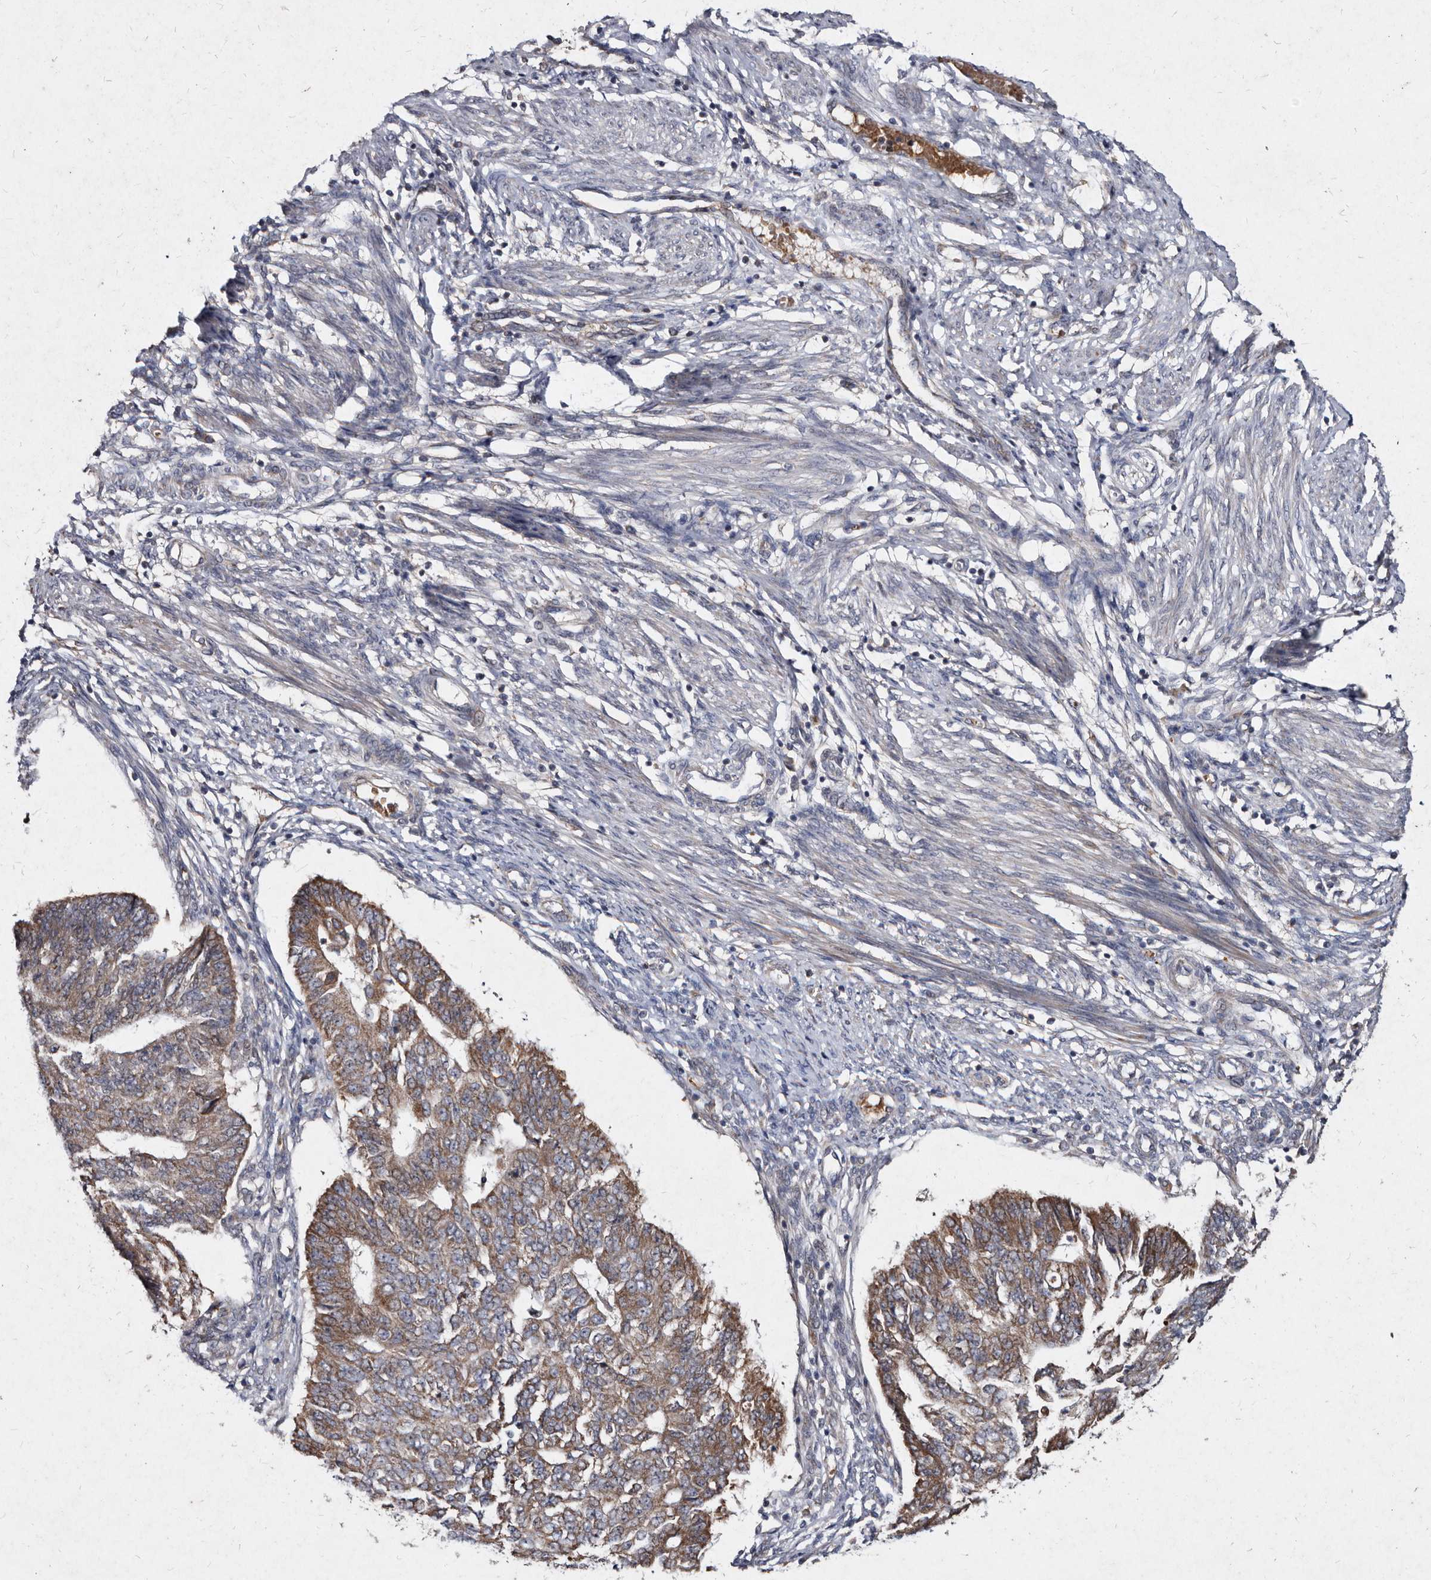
{"staining": {"intensity": "moderate", "quantity": "25%-75%", "location": "cytoplasmic/membranous"}, "tissue": "endometrial cancer", "cell_type": "Tumor cells", "image_type": "cancer", "snomed": [{"axis": "morphology", "description": "Adenocarcinoma, NOS"}, {"axis": "topography", "description": "Endometrium"}], "caption": "Immunohistochemical staining of adenocarcinoma (endometrial) shows medium levels of moderate cytoplasmic/membranous protein positivity in approximately 25%-75% of tumor cells.", "gene": "YPEL3", "patient": {"sex": "female", "age": 32}}